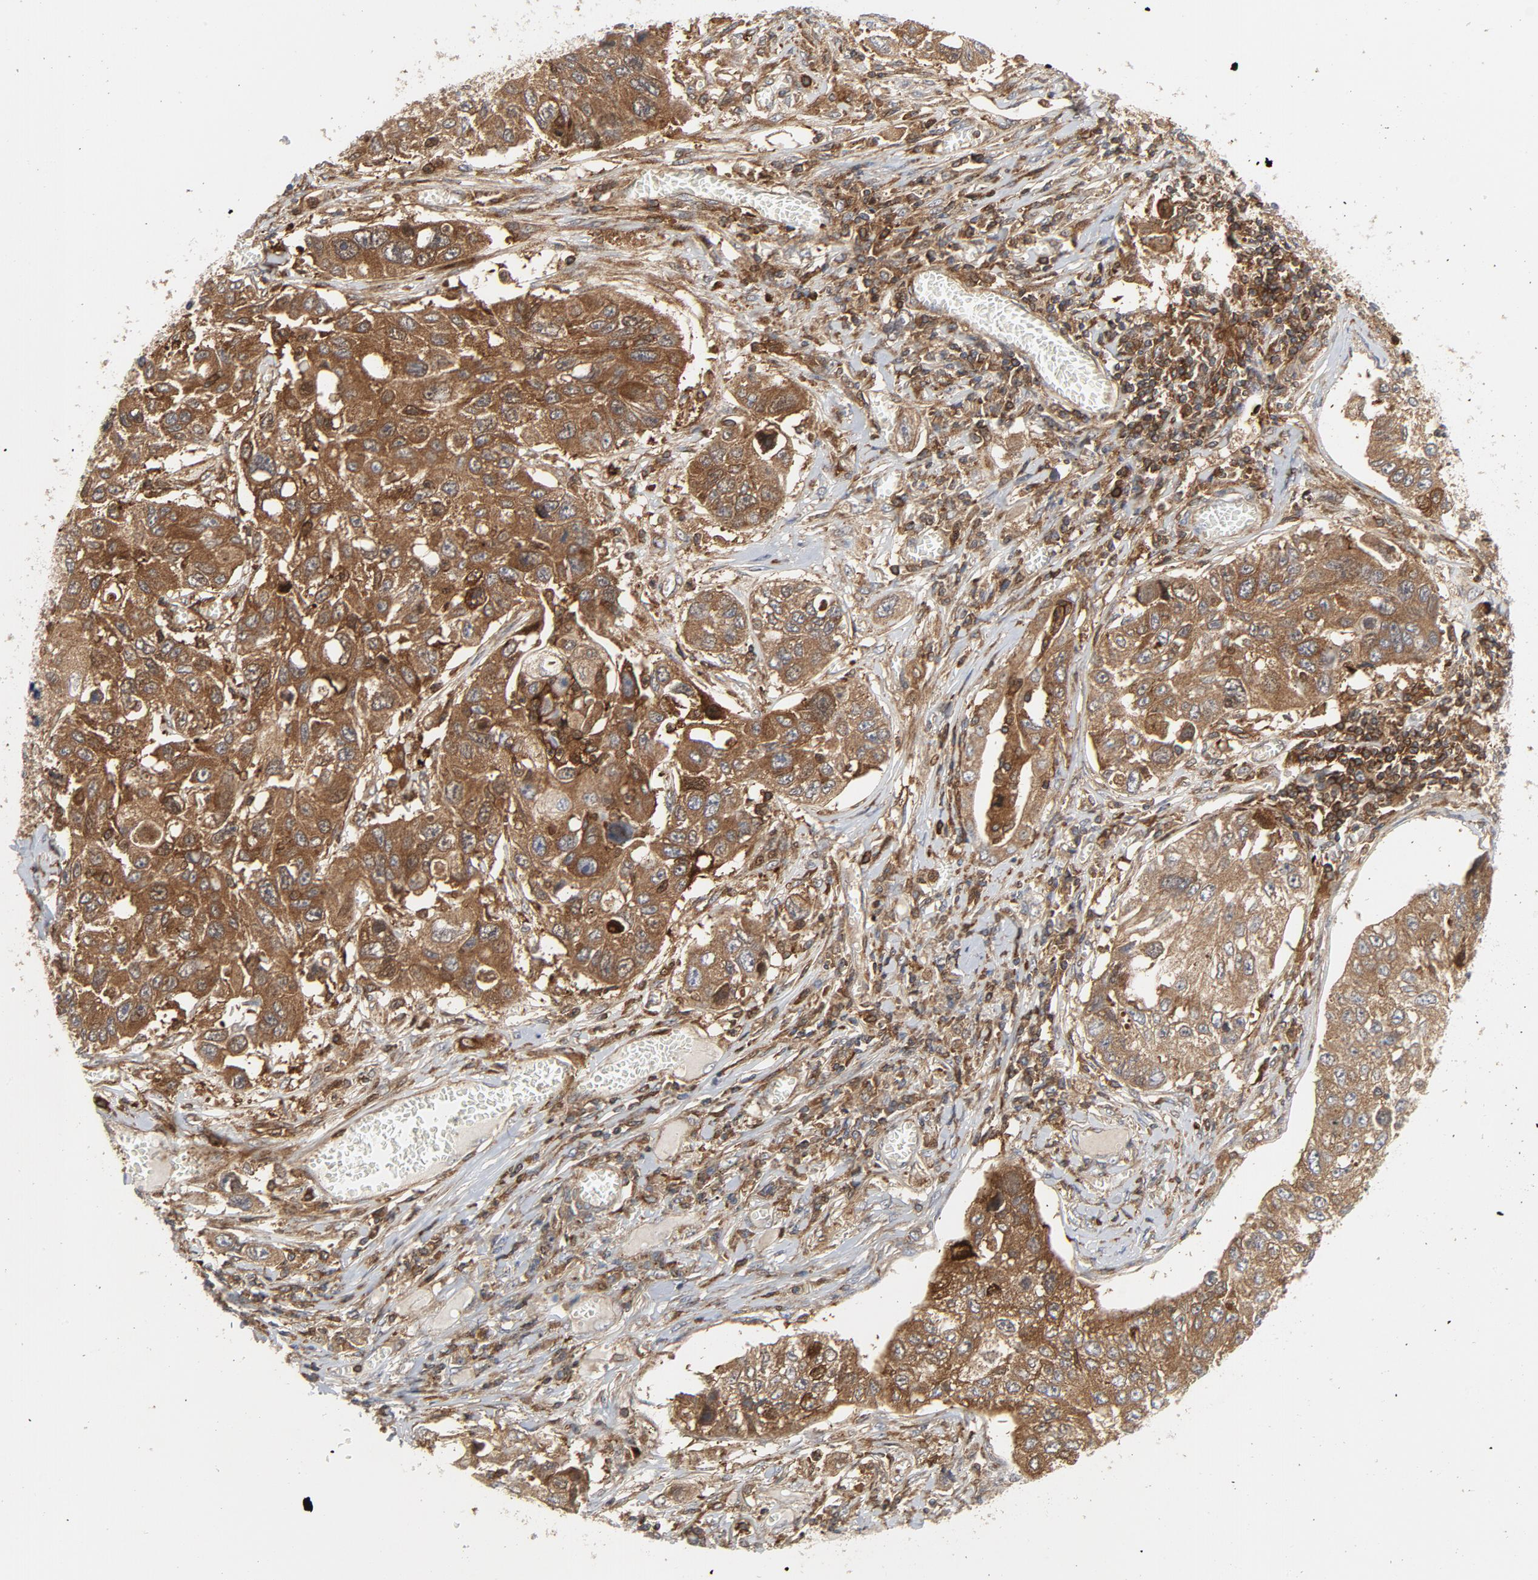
{"staining": {"intensity": "moderate", "quantity": ">75%", "location": "cytoplasmic/membranous"}, "tissue": "lung cancer", "cell_type": "Tumor cells", "image_type": "cancer", "snomed": [{"axis": "morphology", "description": "Squamous cell carcinoma, NOS"}, {"axis": "topography", "description": "Lung"}], "caption": "A brown stain highlights moderate cytoplasmic/membranous positivity of a protein in human lung squamous cell carcinoma tumor cells.", "gene": "YES1", "patient": {"sex": "male", "age": 71}}